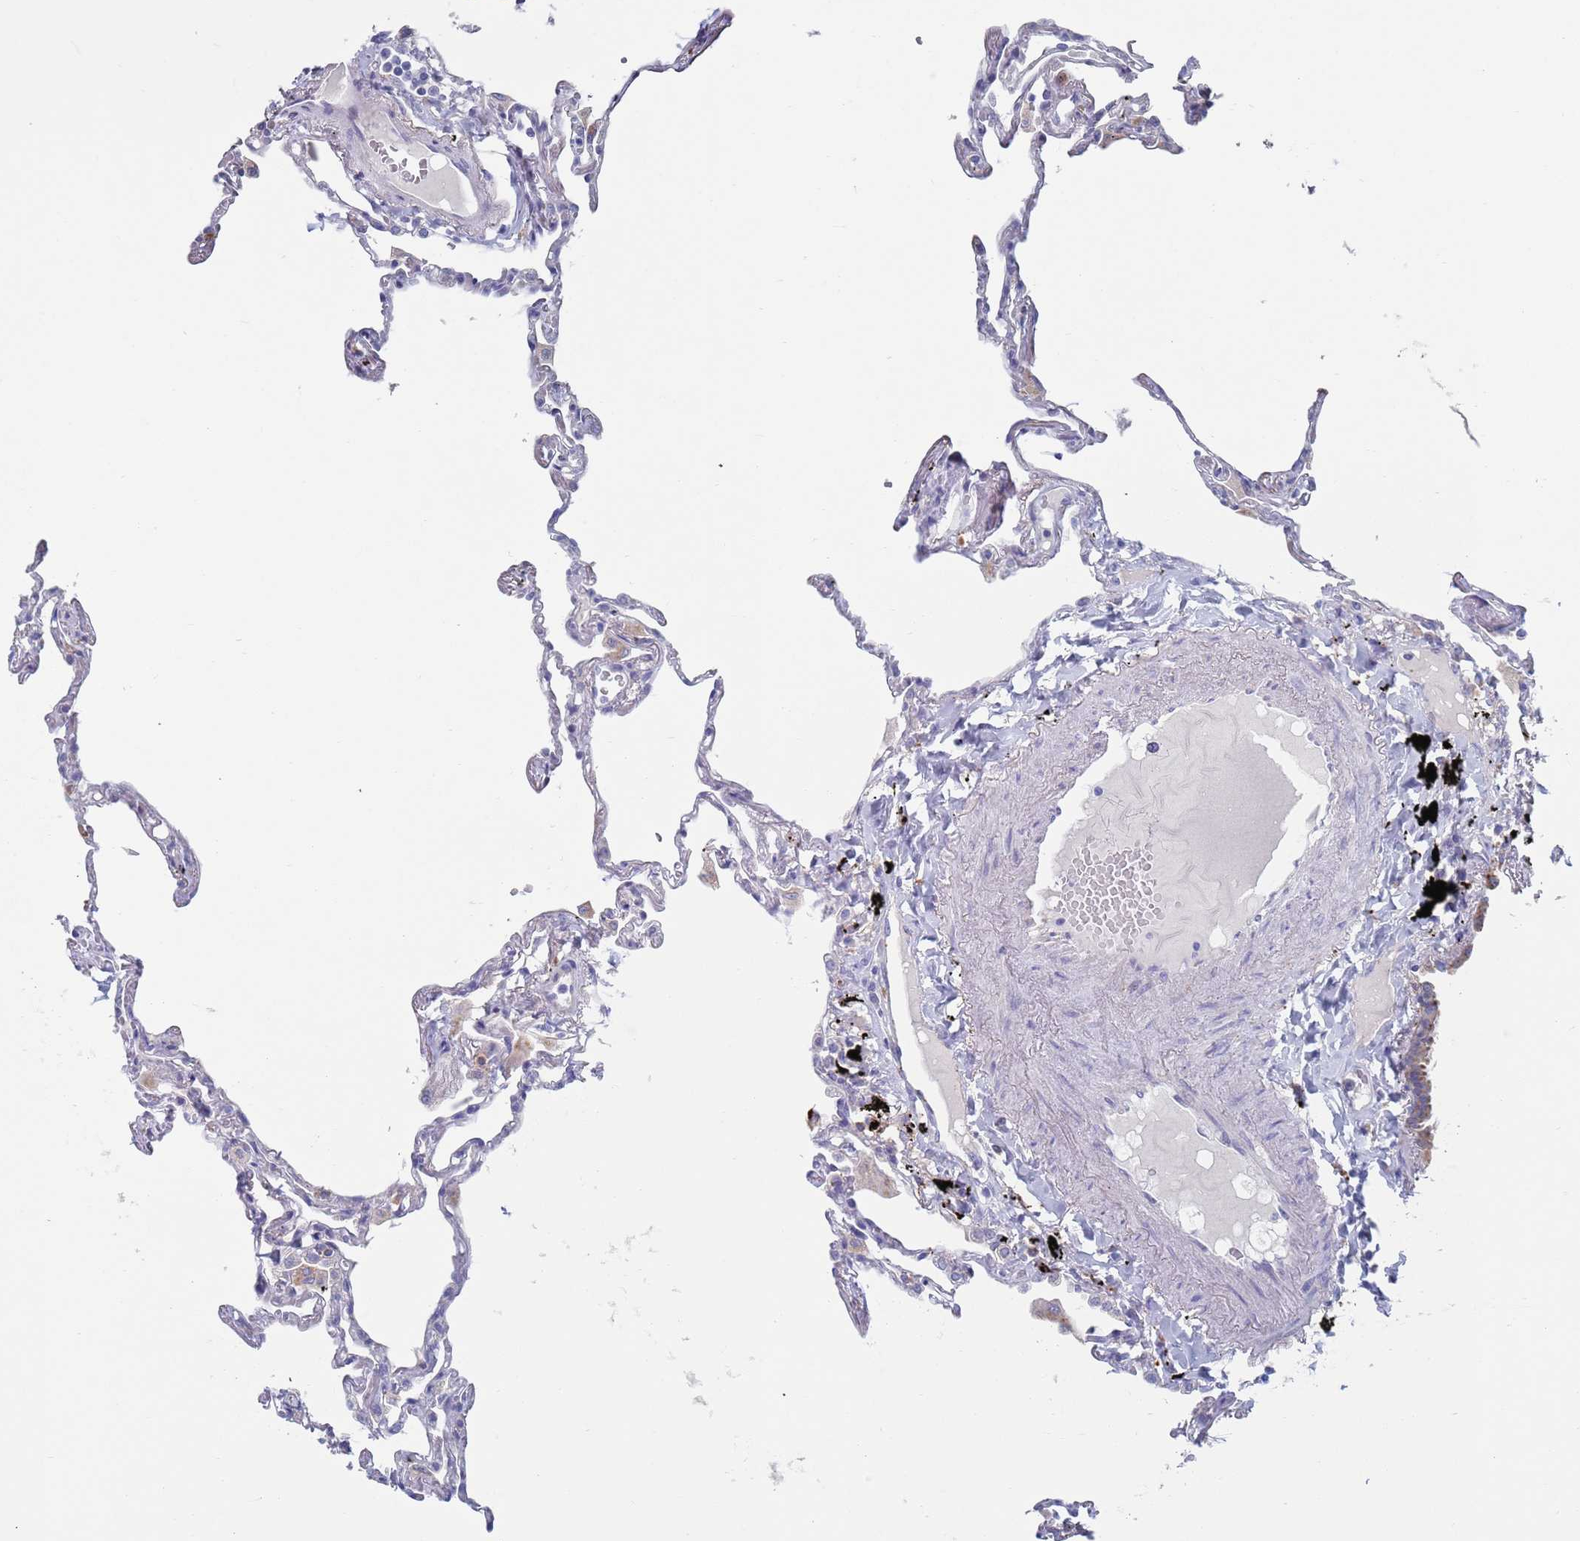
{"staining": {"intensity": "negative", "quantity": "none", "location": "none"}, "tissue": "lung", "cell_type": "Alveolar cells", "image_type": "normal", "snomed": [{"axis": "morphology", "description": "Normal tissue, NOS"}, {"axis": "topography", "description": "Lung"}], "caption": "An image of lung stained for a protein demonstrates no brown staining in alveolar cells. Nuclei are stained in blue.", "gene": "FUCA1", "patient": {"sex": "female", "age": 67}}